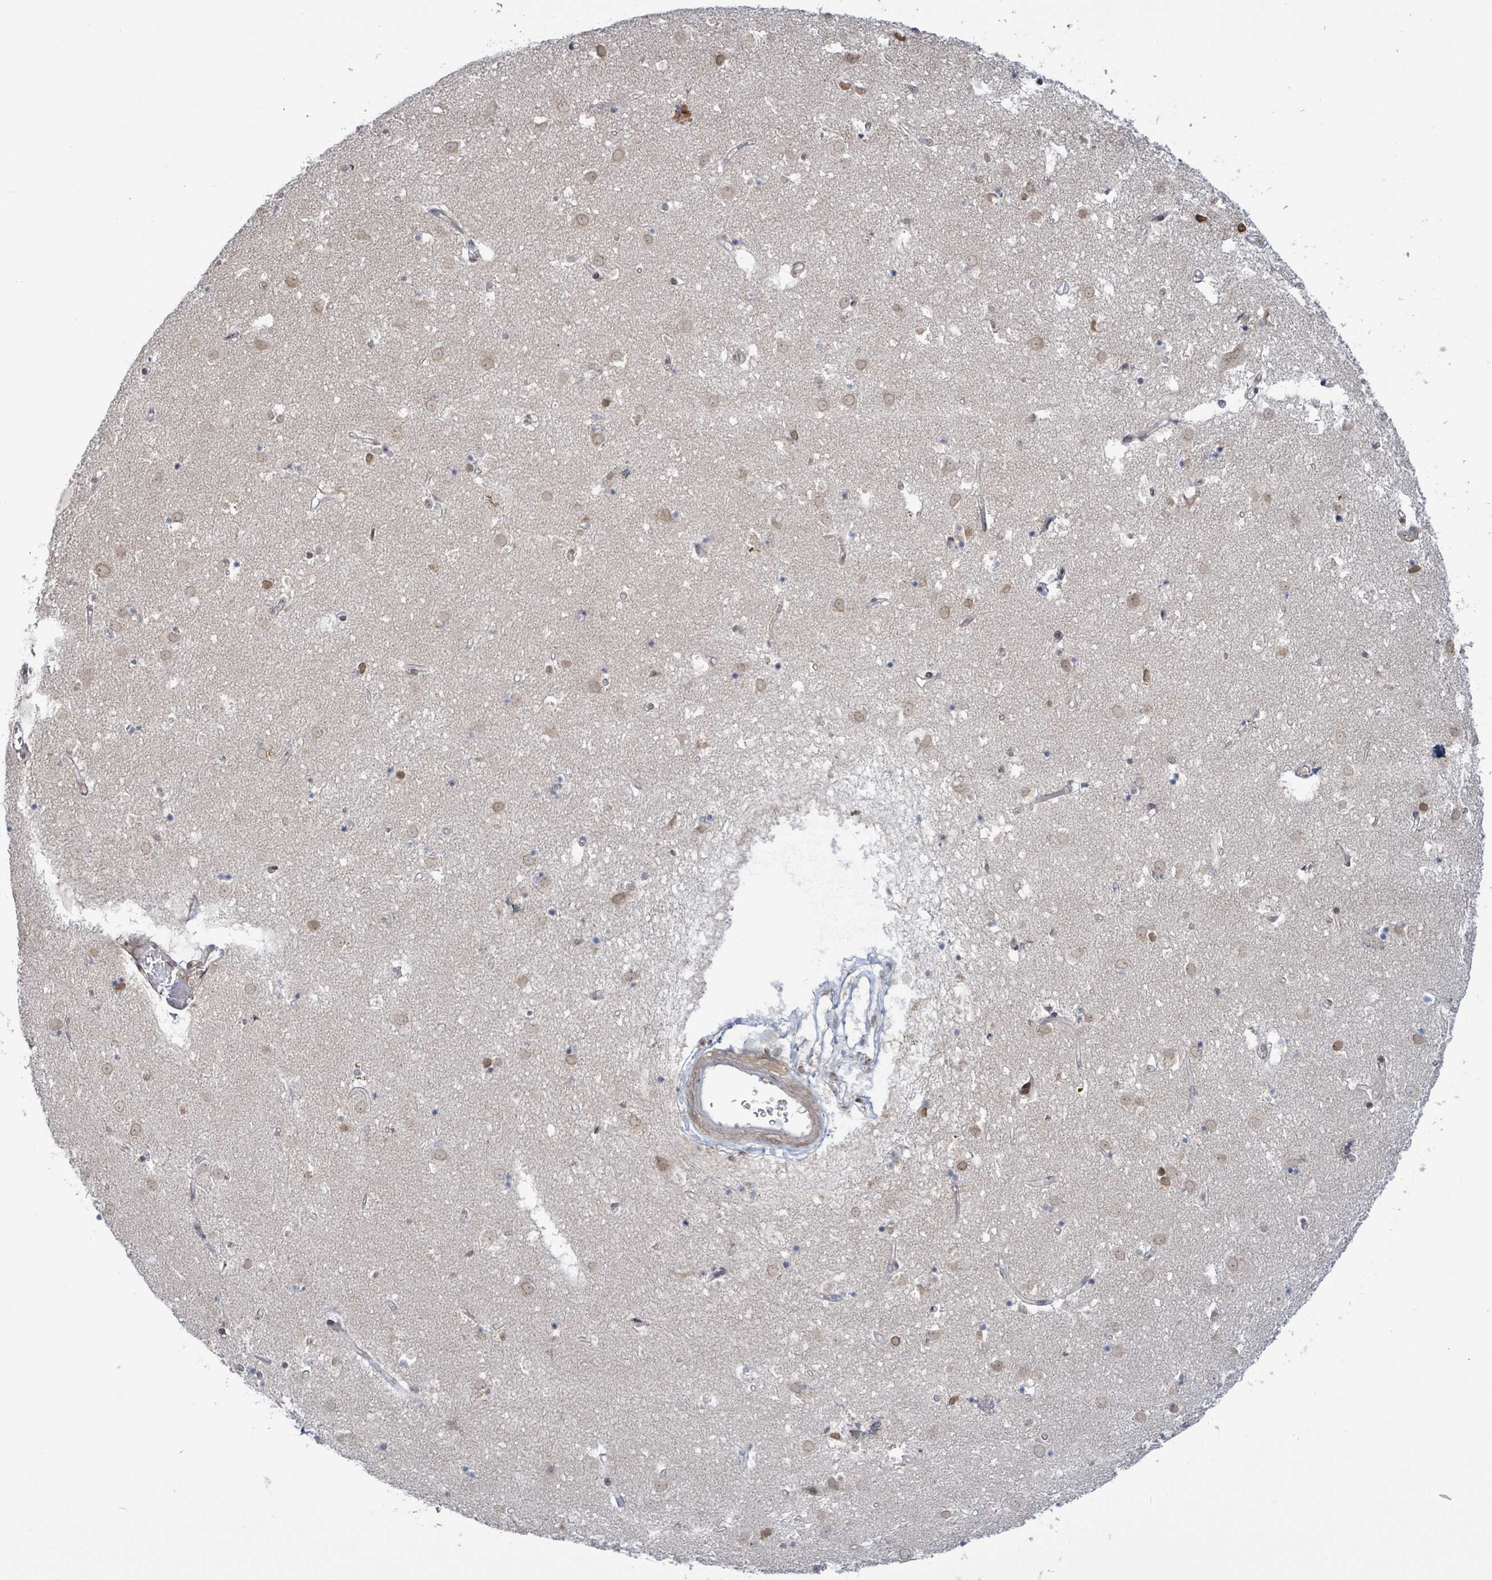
{"staining": {"intensity": "negative", "quantity": "none", "location": "none"}, "tissue": "caudate", "cell_type": "Glial cells", "image_type": "normal", "snomed": [{"axis": "morphology", "description": "Normal tissue, NOS"}, {"axis": "topography", "description": "Lateral ventricle wall"}], "caption": "Micrograph shows no significant protein expression in glial cells of normal caudate. The staining was performed using DAB to visualize the protein expression in brown, while the nuclei were stained in blue with hematoxylin (Magnification: 20x).", "gene": "SBF2", "patient": {"sex": "male", "age": 58}}